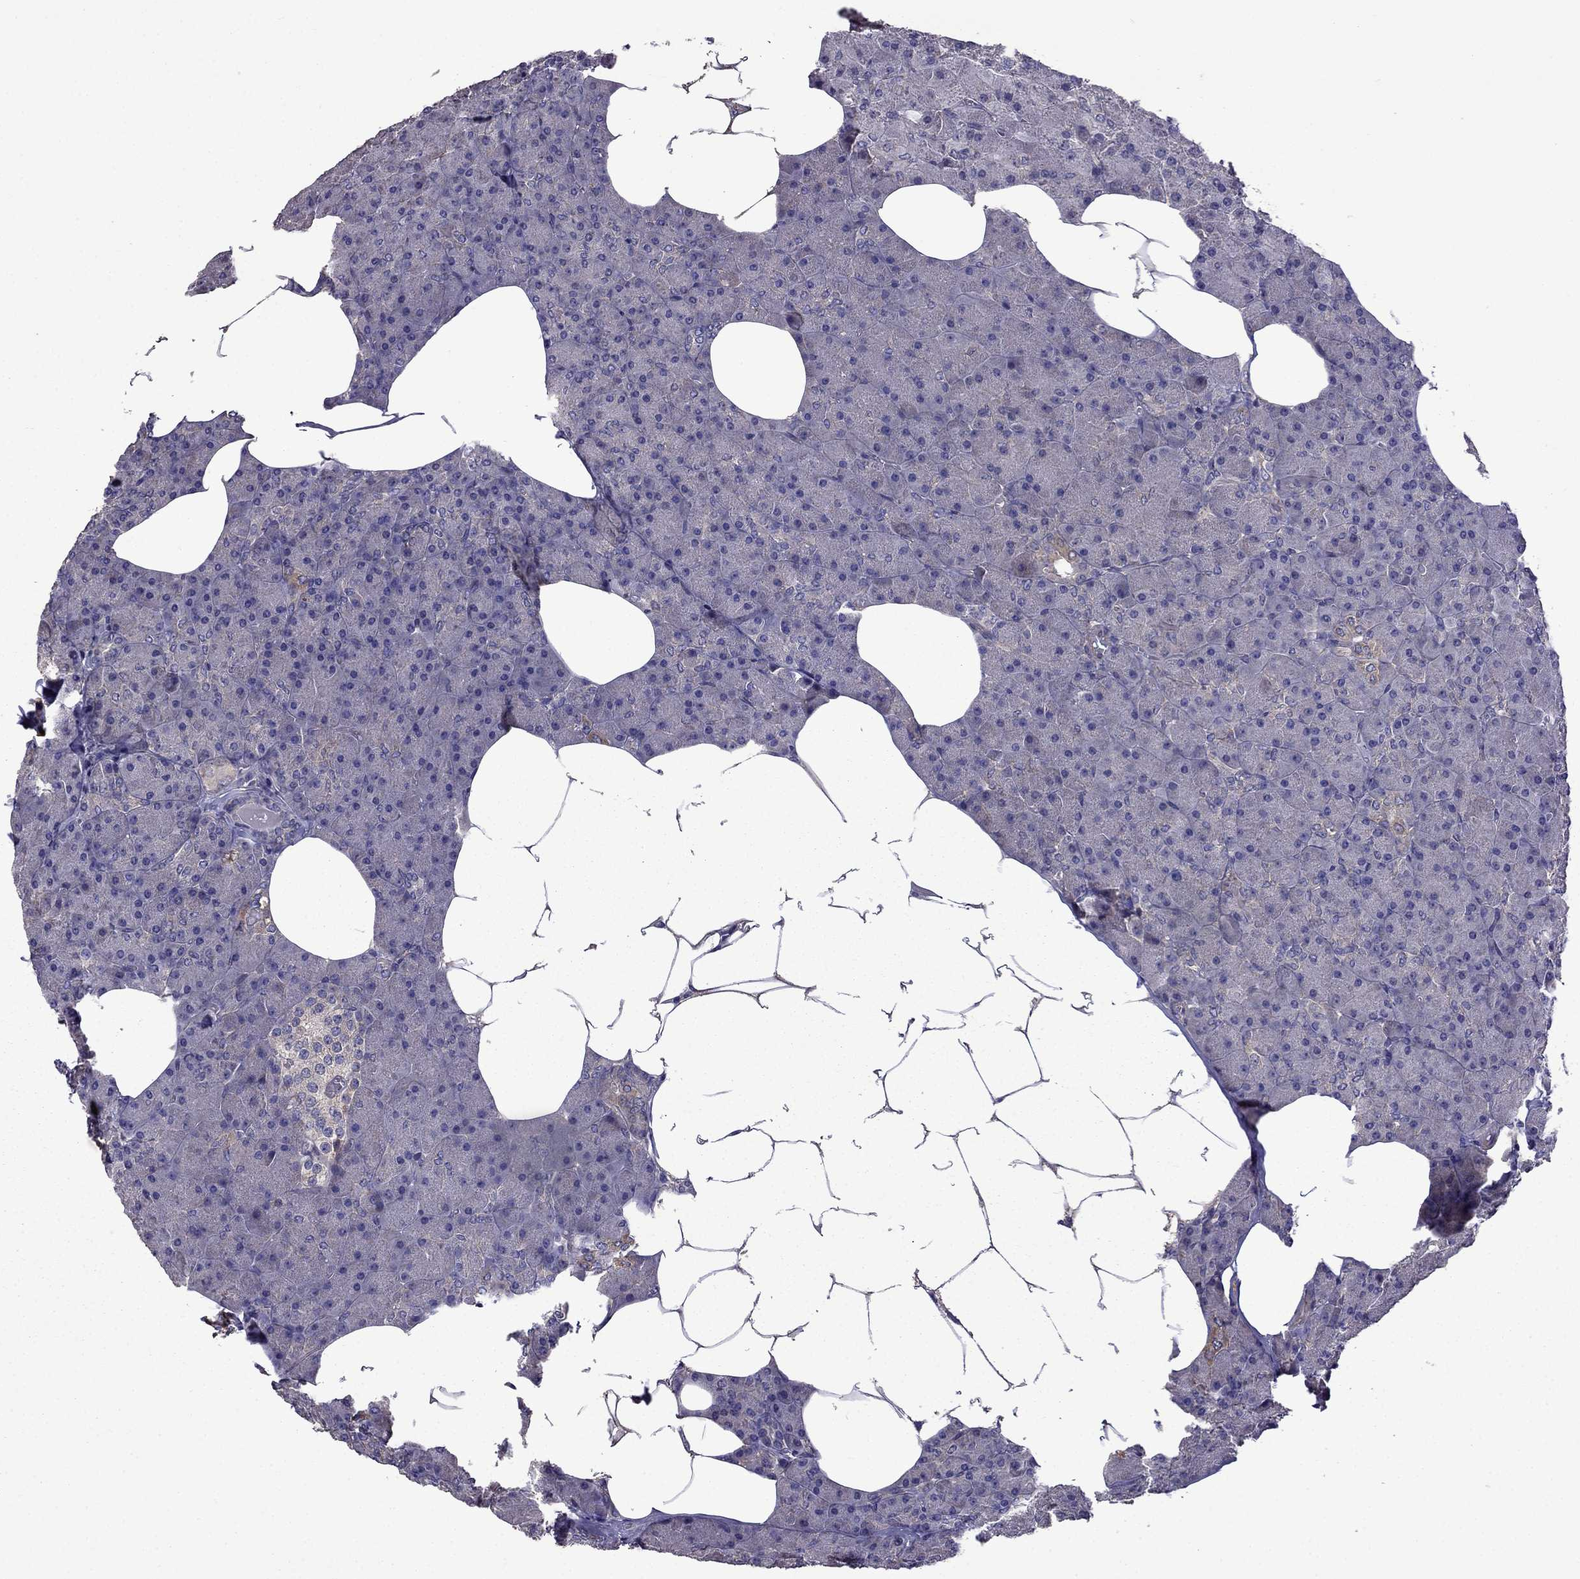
{"staining": {"intensity": "negative", "quantity": "none", "location": "none"}, "tissue": "pancreas", "cell_type": "Exocrine glandular cells", "image_type": "normal", "snomed": [{"axis": "morphology", "description": "Normal tissue, NOS"}, {"axis": "topography", "description": "Pancreas"}], "caption": "Immunohistochemistry (IHC) histopathology image of unremarkable pancreas stained for a protein (brown), which shows no staining in exocrine glandular cells. The staining is performed using DAB brown chromogen with nuclei counter-stained in using hematoxylin.", "gene": "ITGB1", "patient": {"sex": "female", "age": 45}}